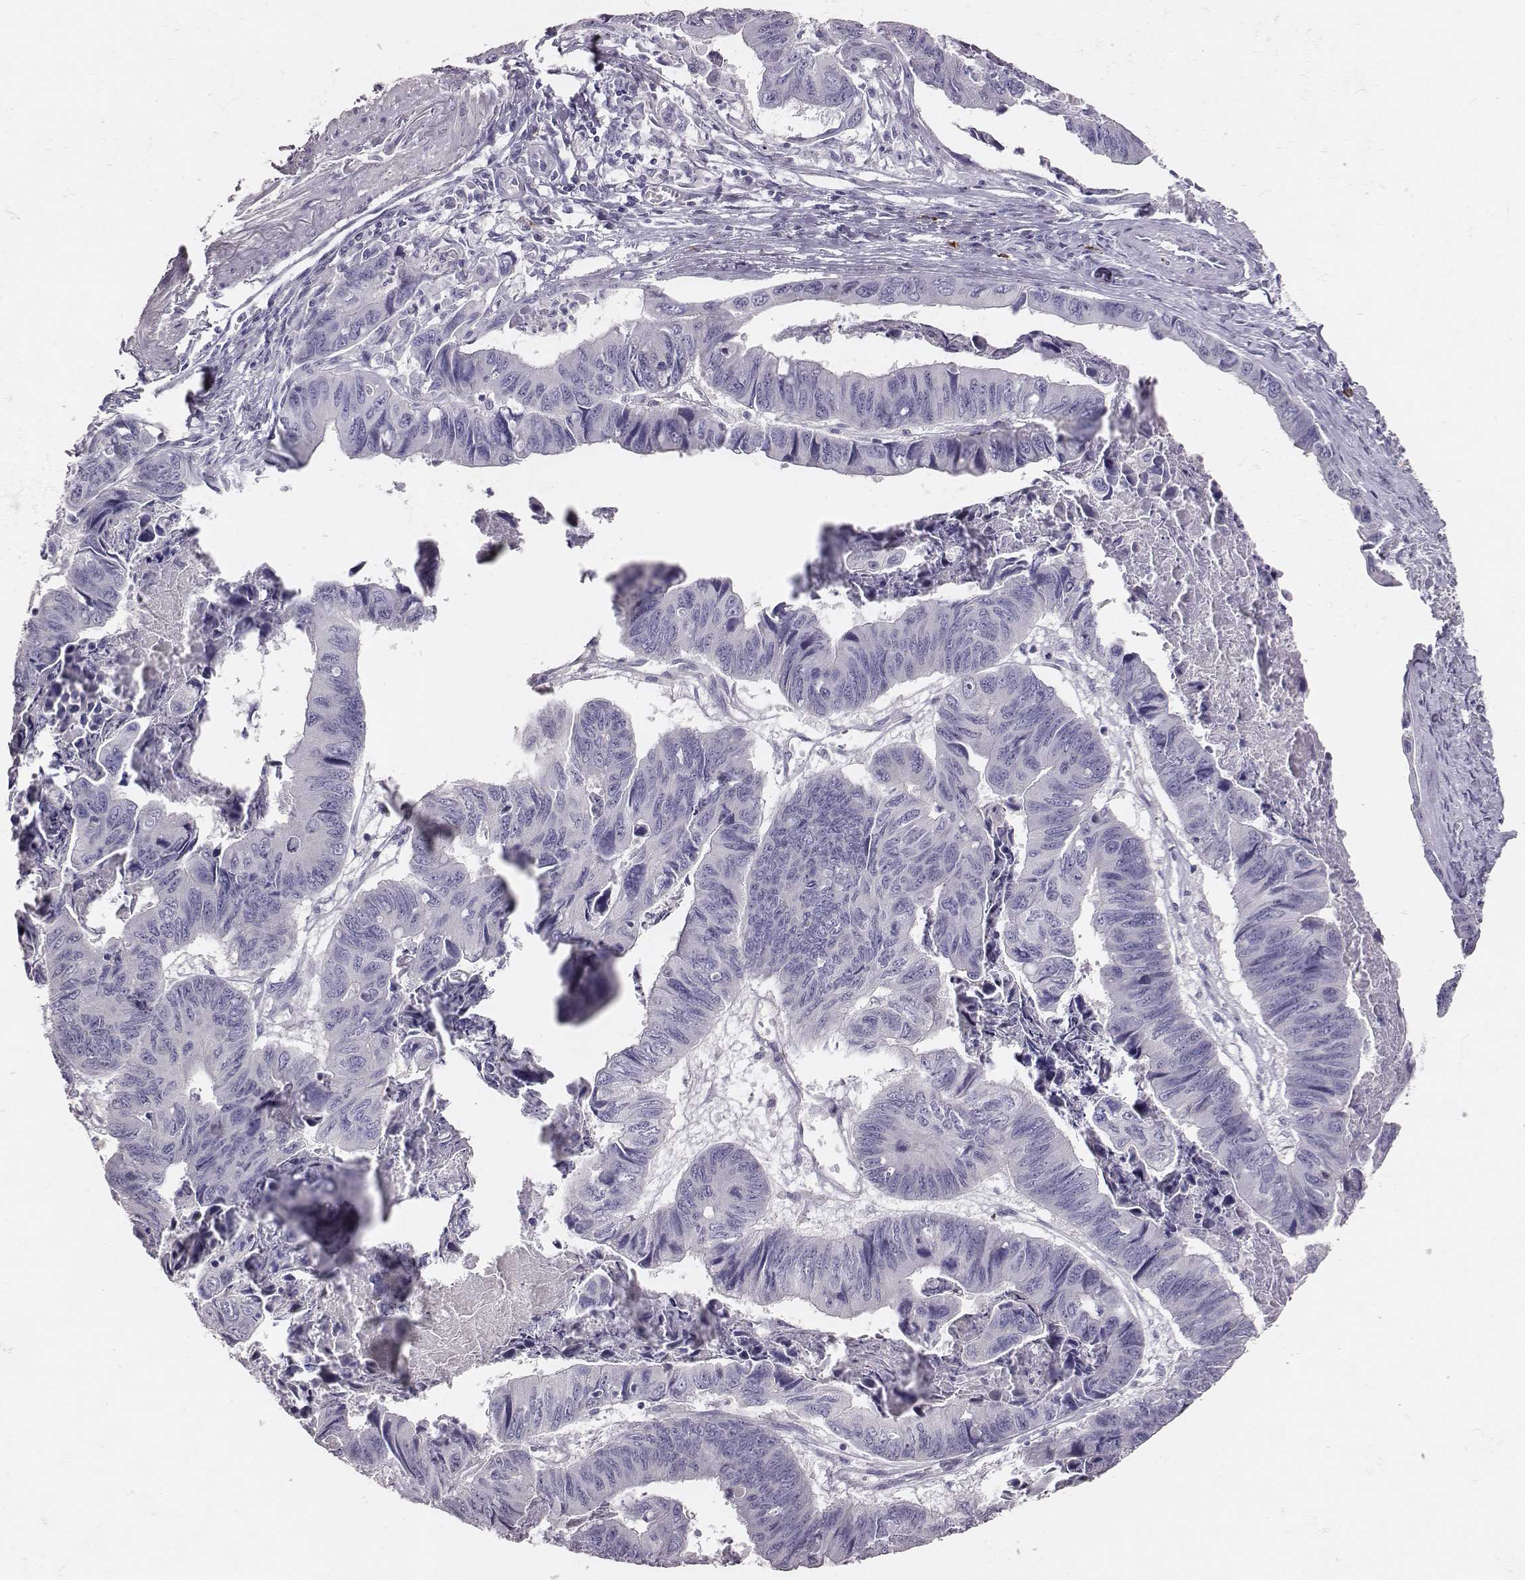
{"staining": {"intensity": "negative", "quantity": "none", "location": "none"}, "tissue": "stomach cancer", "cell_type": "Tumor cells", "image_type": "cancer", "snomed": [{"axis": "morphology", "description": "Adenocarcinoma, NOS"}, {"axis": "topography", "description": "Stomach, lower"}], "caption": "A histopathology image of stomach adenocarcinoma stained for a protein exhibits no brown staining in tumor cells.", "gene": "P2RY10", "patient": {"sex": "male", "age": 77}}